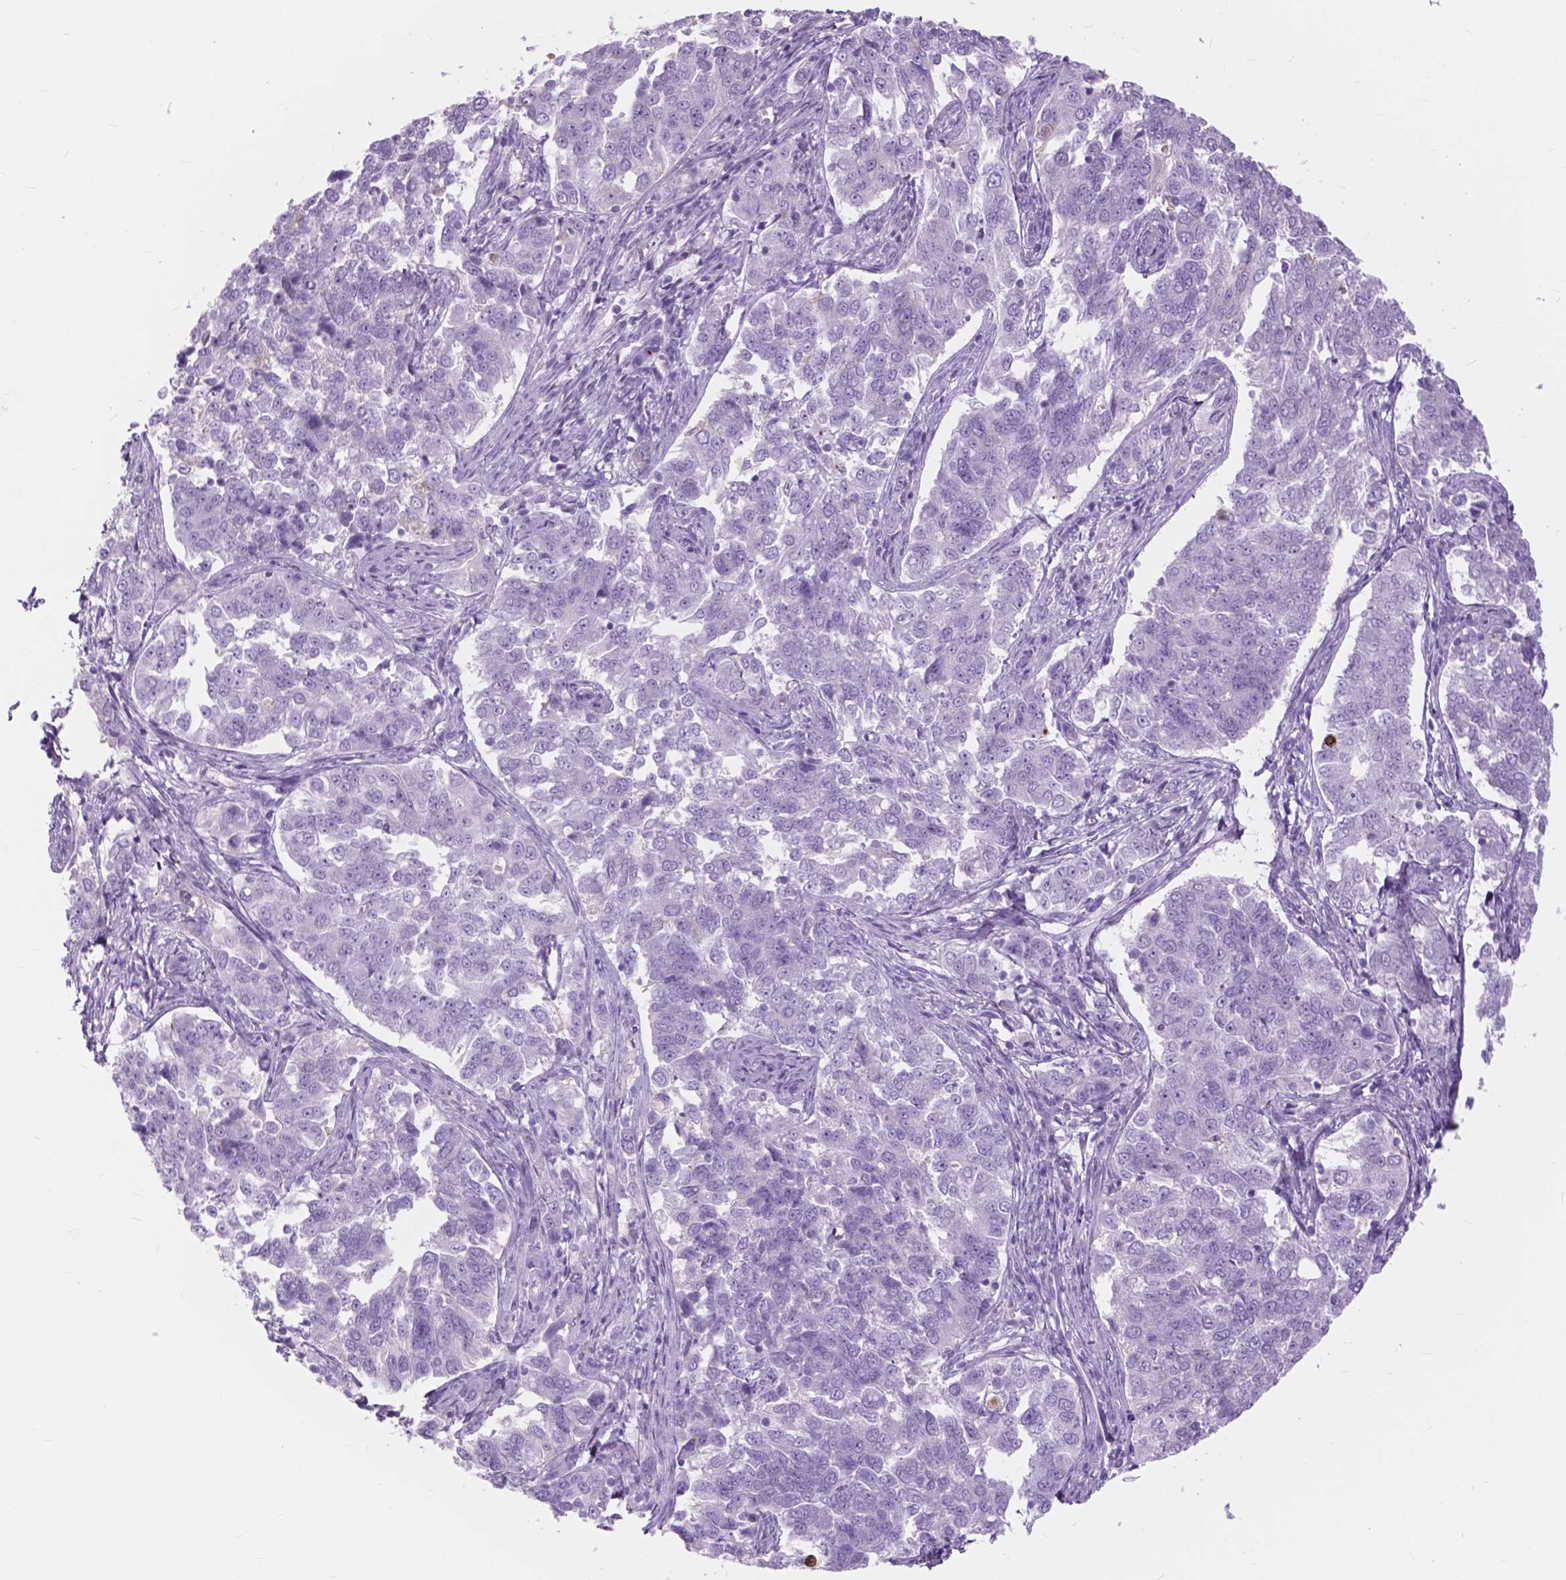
{"staining": {"intensity": "negative", "quantity": "none", "location": "none"}, "tissue": "endometrial cancer", "cell_type": "Tumor cells", "image_type": "cancer", "snomed": [{"axis": "morphology", "description": "Adenocarcinoma, NOS"}, {"axis": "topography", "description": "Endometrium"}], "caption": "Endometrial adenocarcinoma stained for a protein using immunohistochemistry (IHC) demonstrates no expression tumor cells.", "gene": "FXYD2", "patient": {"sex": "female", "age": 43}}